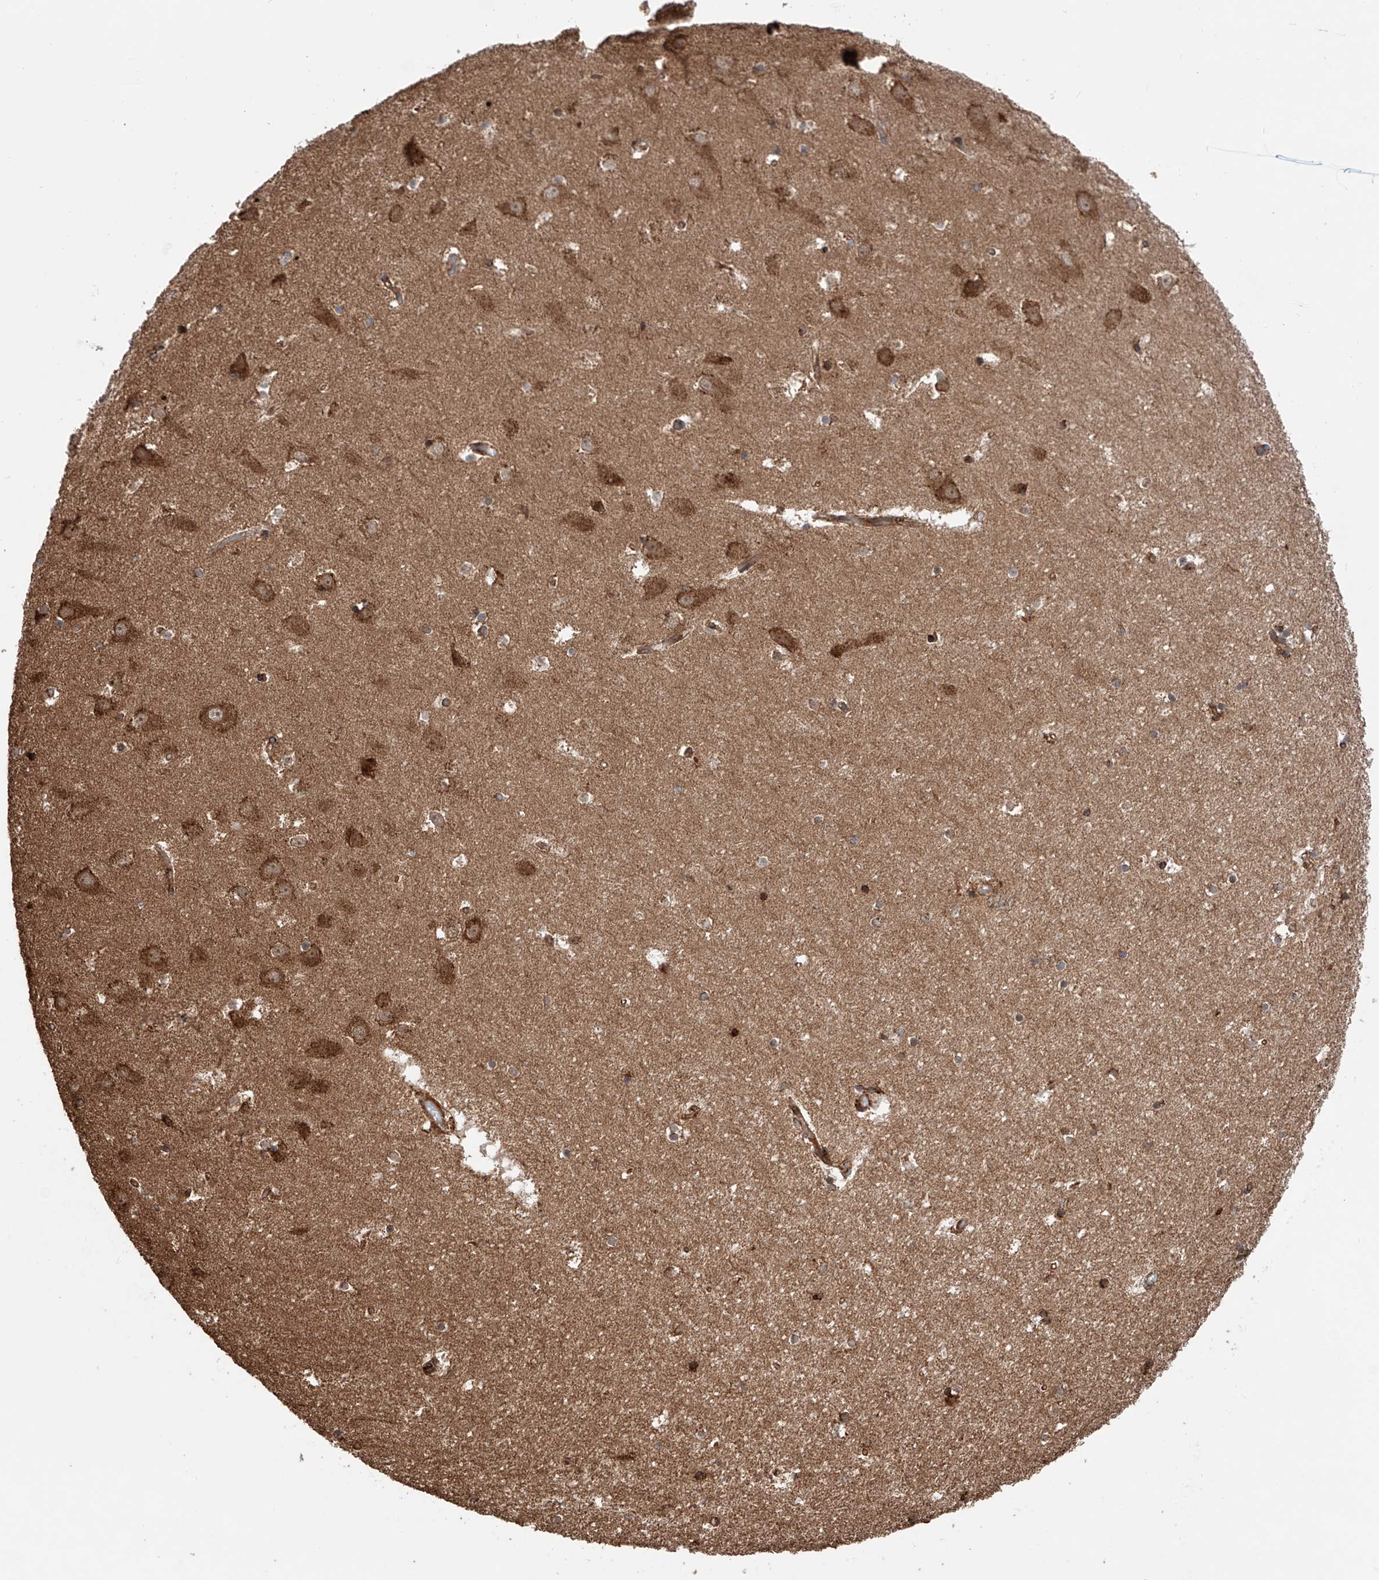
{"staining": {"intensity": "moderate", "quantity": ">75%", "location": "cytoplasmic/membranous,nuclear"}, "tissue": "hippocampus", "cell_type": "Glial cells", "image_type": "normal", "snomed": [{"axis": "morphology", "description": "Normal tissue, NOS"}, {"axis": "topography", "description": "Hippocampus"}], "caption": "Human hippocampus stained with a brown dye demonstrates moderate cytoplasmic/membranous,nuclear positive positivity in approximately >75% of glial cells.", "gene": "DNAH8", "patient": {"sex": "female", "age": 52}}